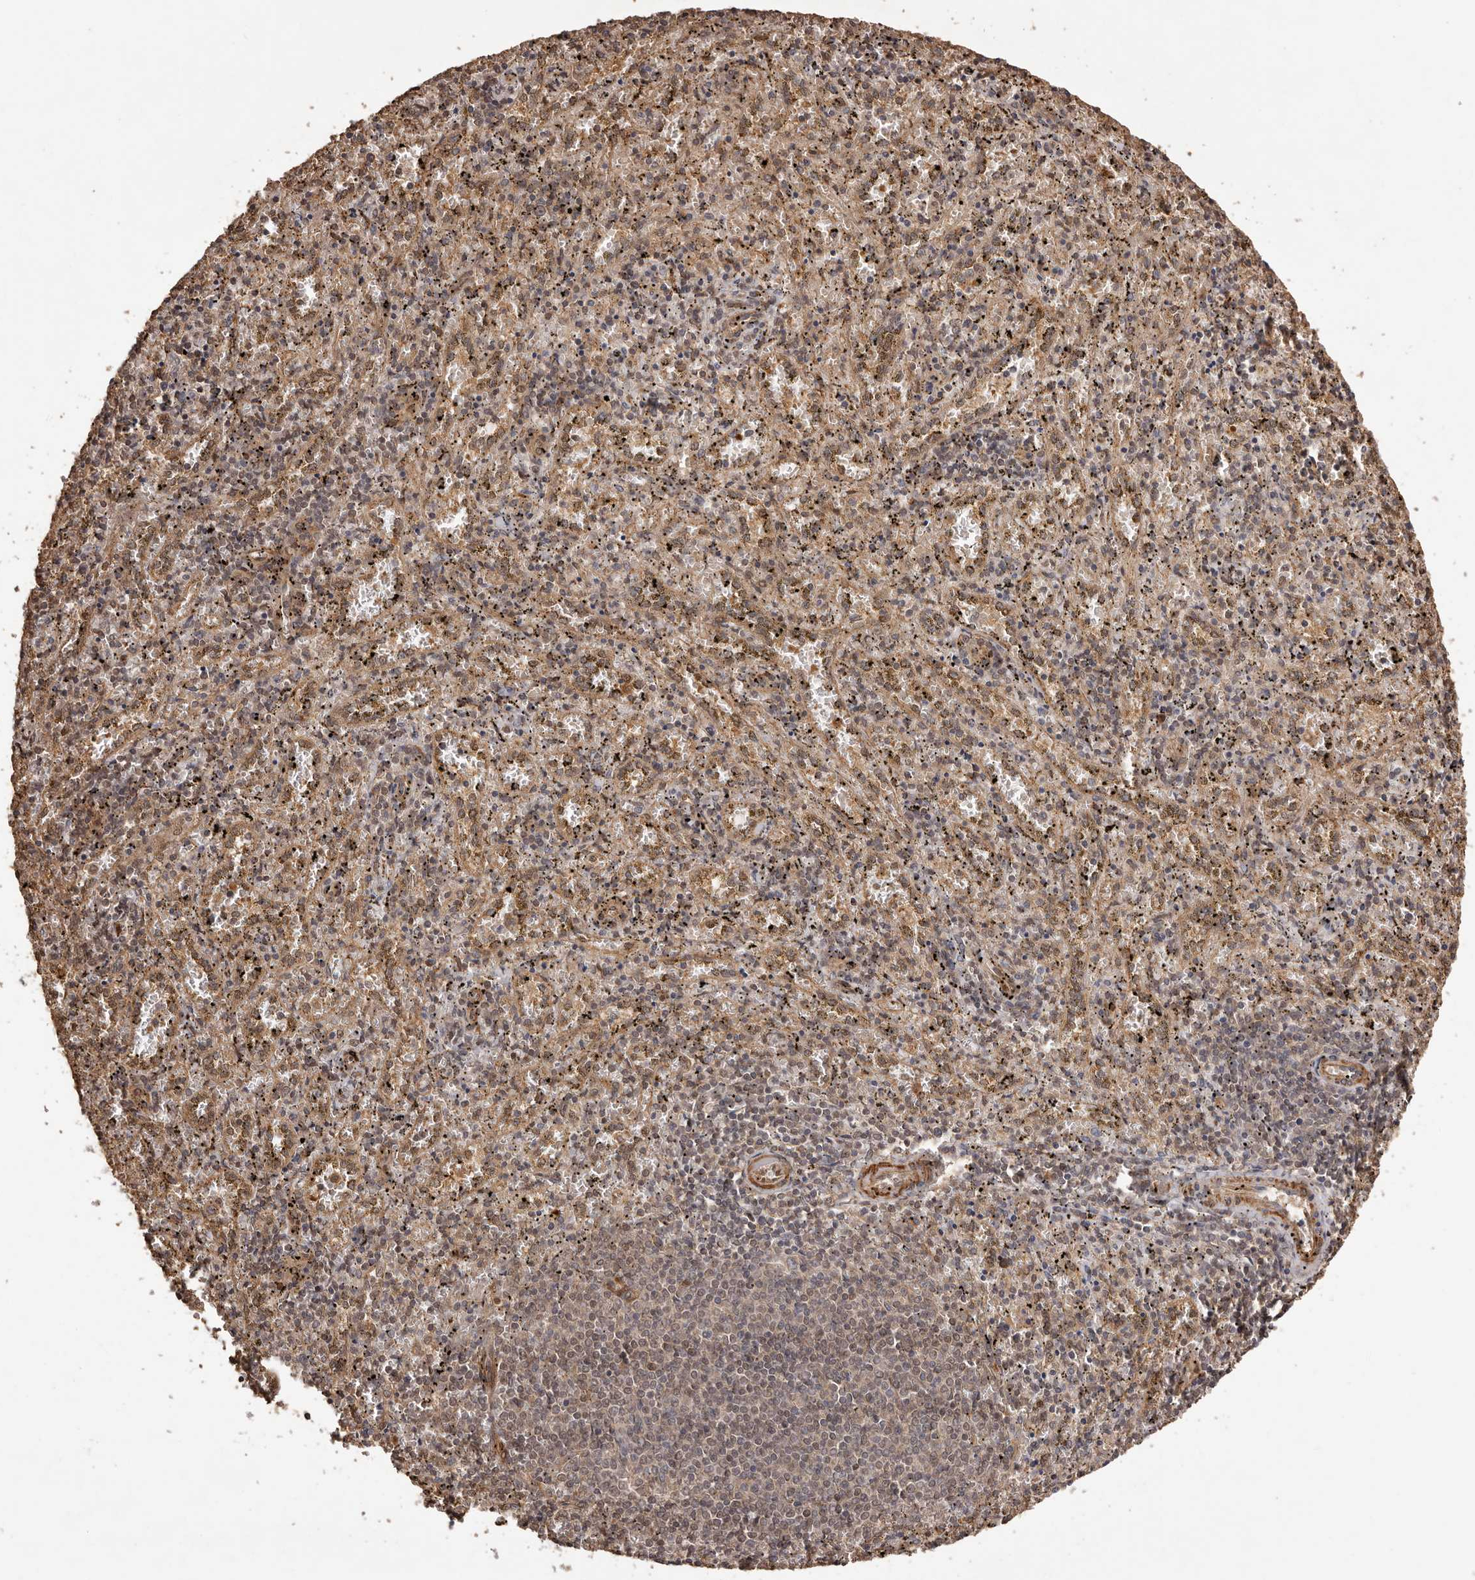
{"staining": {"intensity": "weak", "quantity": "25%-75%", "location": "cytoplasmic/membranous"}, "tissue": "spleen", "cell_type": "Cells in red pulp", "image_type": "normal", "snomed": [{"axis": "morphology", "description": "Normal tissue, NOS"}, {"axis": "topography", "description": "Spleen"}], "caption": "Approximately 25%-75% of cells in red pulp in unremarkable spleen exhibit weak cytoplasmic/membranous protein staining as visualized by brown immunohistochemical staining.", "gene": "UBR2", "patient": {"sex": "male", "age": 11}}